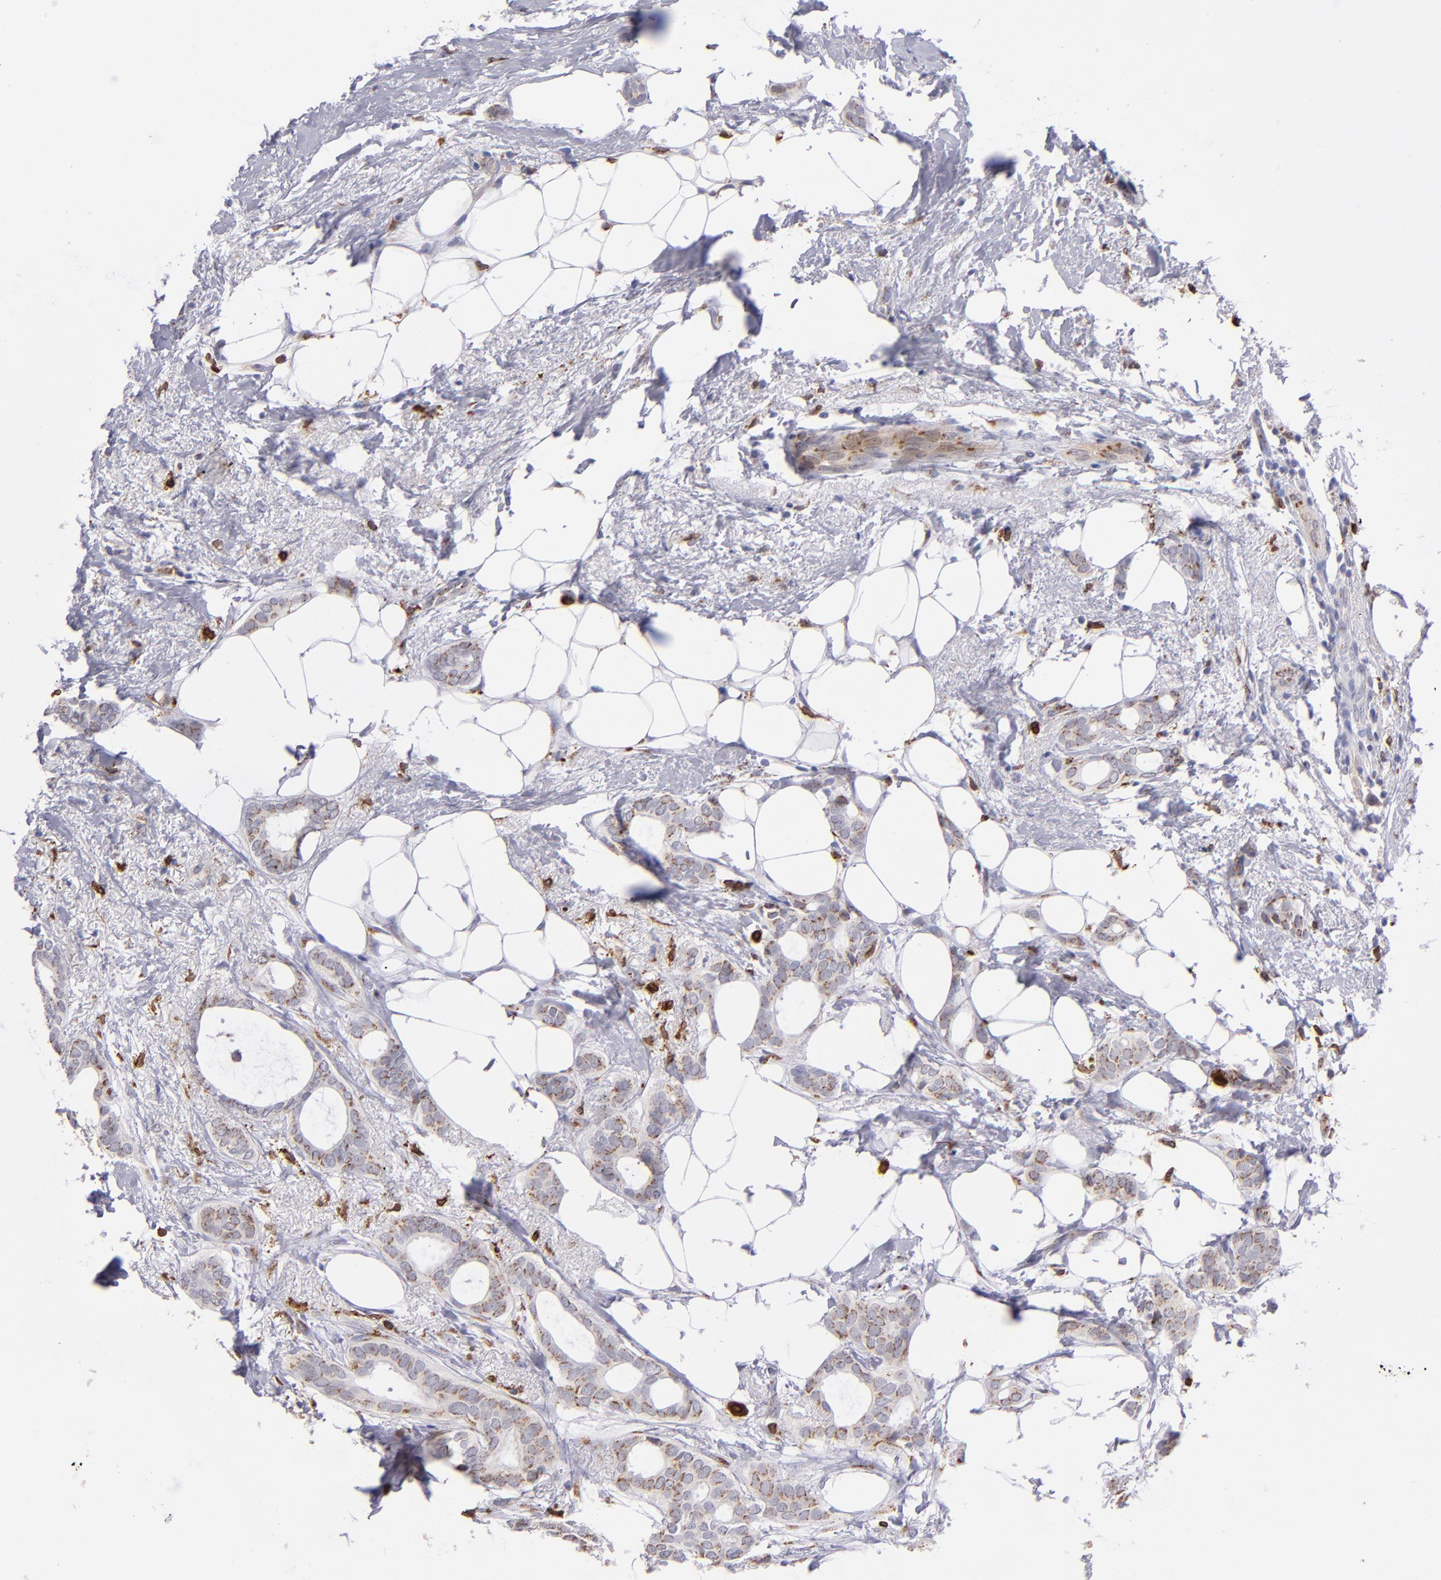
{"staining": {"intensity": "moderate", "quantity": ">75%", "location": "cytoplasmic/membranous"}, "tissue": "breast cancer", "cell_type": "Tumor cells", "image_type": "cancer", "snomed": [{"axis": "morphology", "description": "Duct carcinoma"}, {"axis": "topography", "description": "Breast"}], "caption": "Breast cancer stained with a protein marker shows moderate staining in tumor cells.", "gene": "PTGS1", "patient": {"sex": "female", "age": 54}}